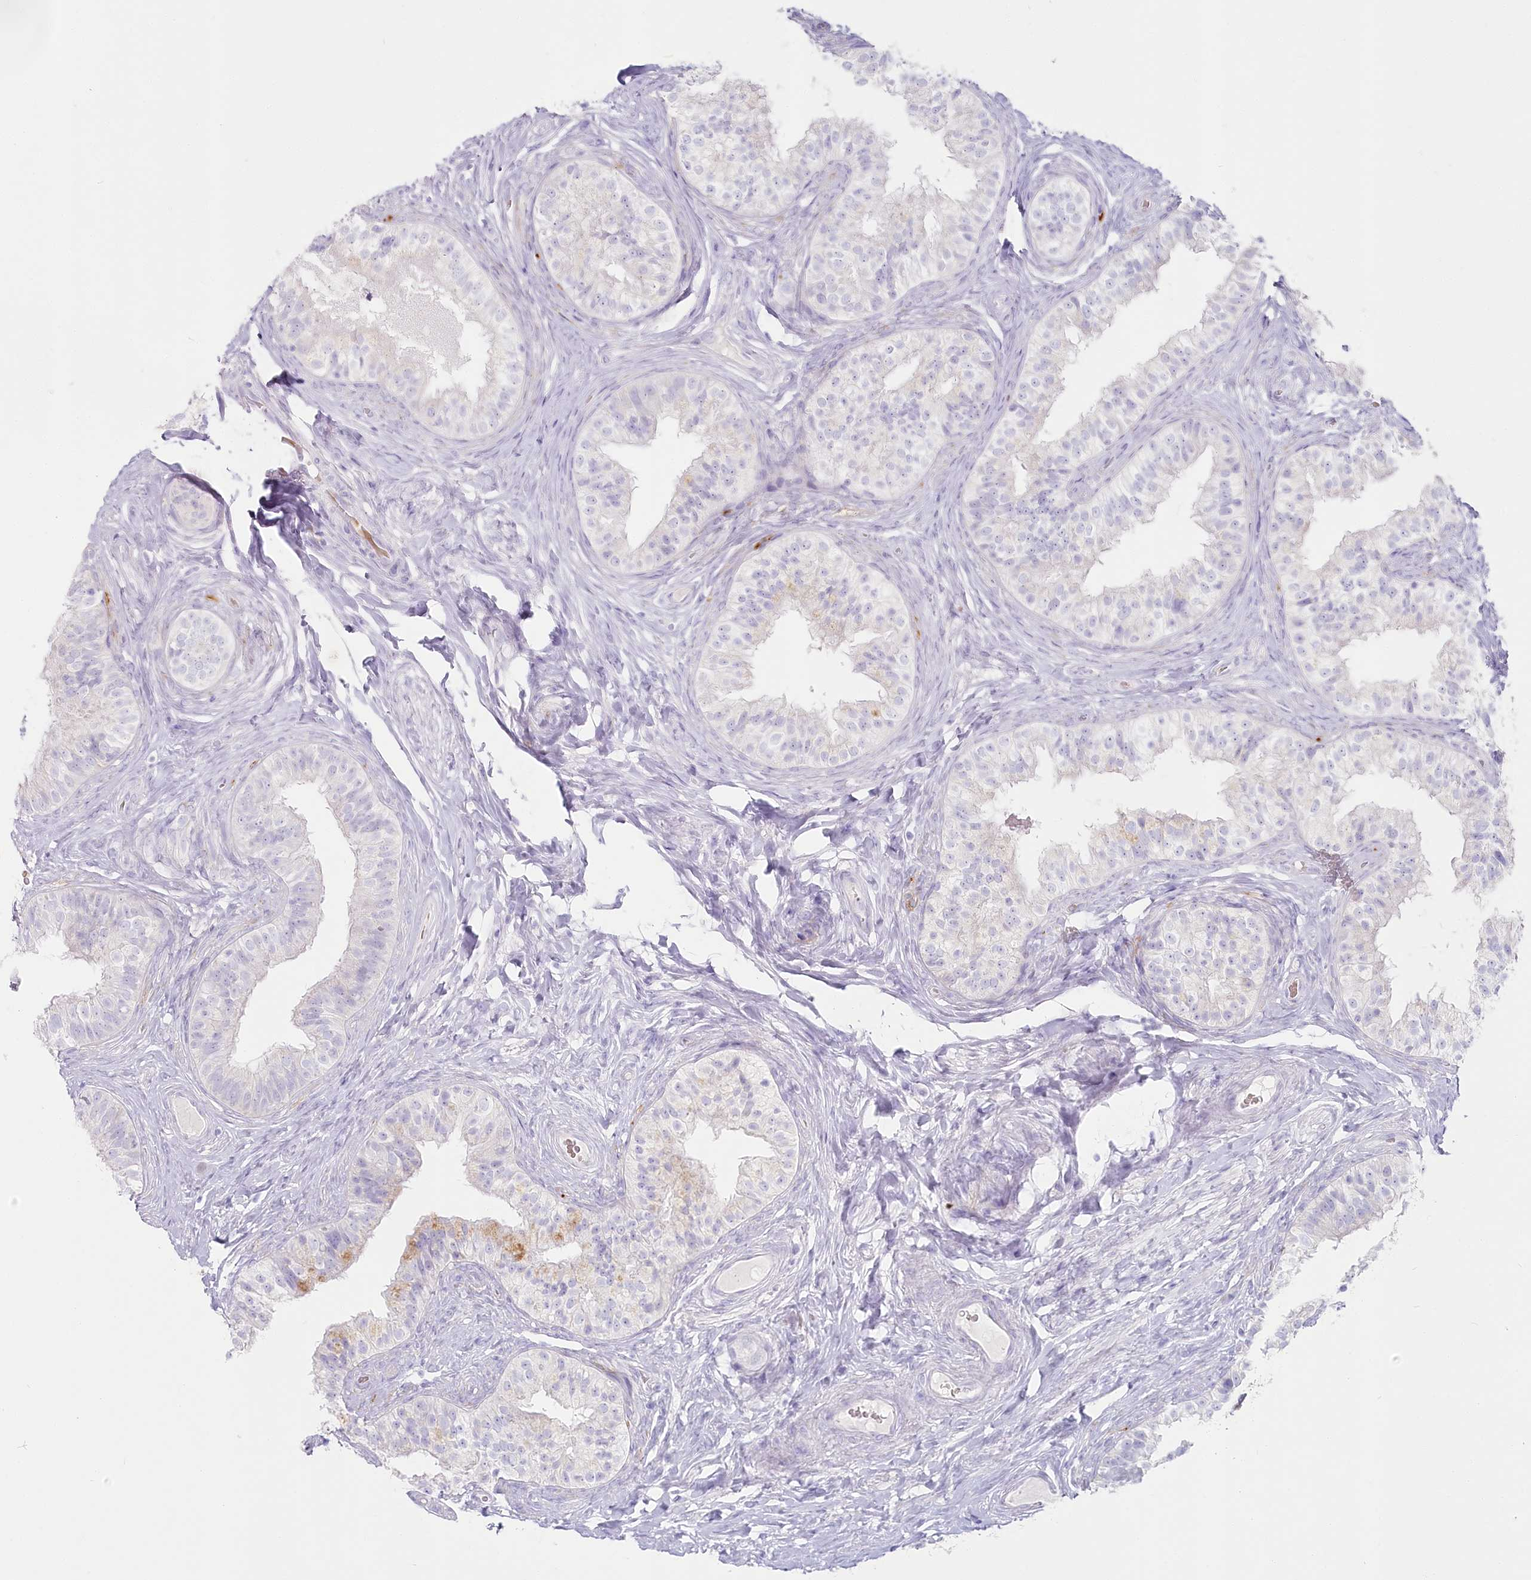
{"staining": {"intensity": "weak", "quantity": "<25%", "location": "cytoplasmic/membranous"}, "tissue": "epididymis", "cell_type": "Glandular cells", "image_type": "normal", "snomed": [{"axis": "morphology", "description": "Normal tissue, NOS"}, {"axis": "topography", "description": "Epididymis"}], "caption": "High power microscopy micrograph of an IHC image of unremarkable epididymis, revealing no significant positivity in glandular cells. The staining is performed using DAB brown chromogen with nuclei counter-stained in using hematoxylin.", "gene": "IFIT5", "patient": {"sex": "male", "age": 49}}